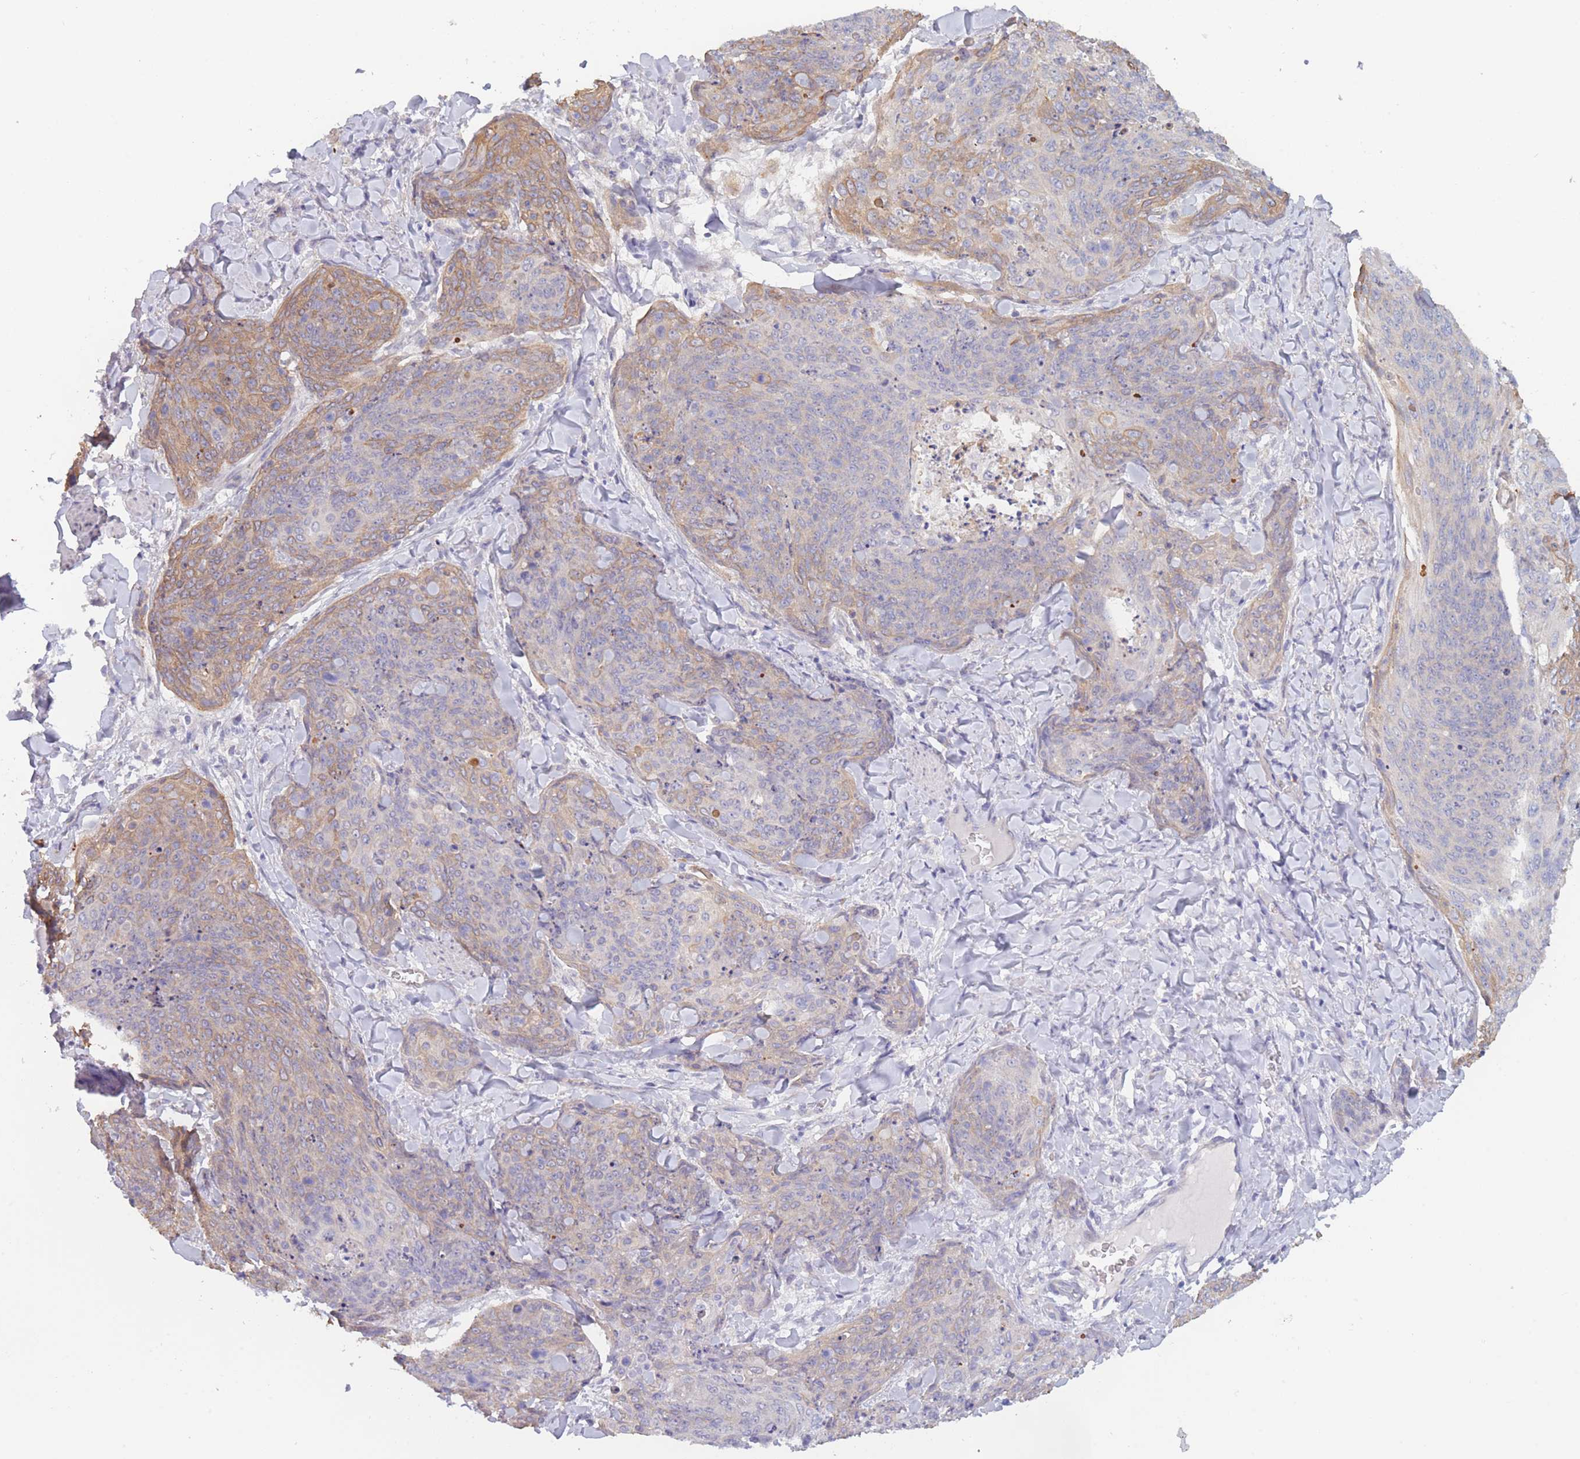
{"staining": {"intensity": "moderate", "quantity": "25%-75%", "location": "cytoplasmic/membranous"}, "tissue": "skin cancer", "cell_type": "Tumor cells", "image_type": "cancer", "snomed": [{"axis": "morphology", "description": "Squamous cell carcinoma, NOS"}, {"axis": "topography", "description": "Skin"}, {"axis": "topography", "description": "Vulva"}], "caption": "Tumor cells exhibit moderate cytoplasmic/membranous expression in approximately 25%-75% of cells in skin cancer (squamous cell carcinoma).", "gene": "FAM227B", "patient": {"sex": "female", "age": 85}}